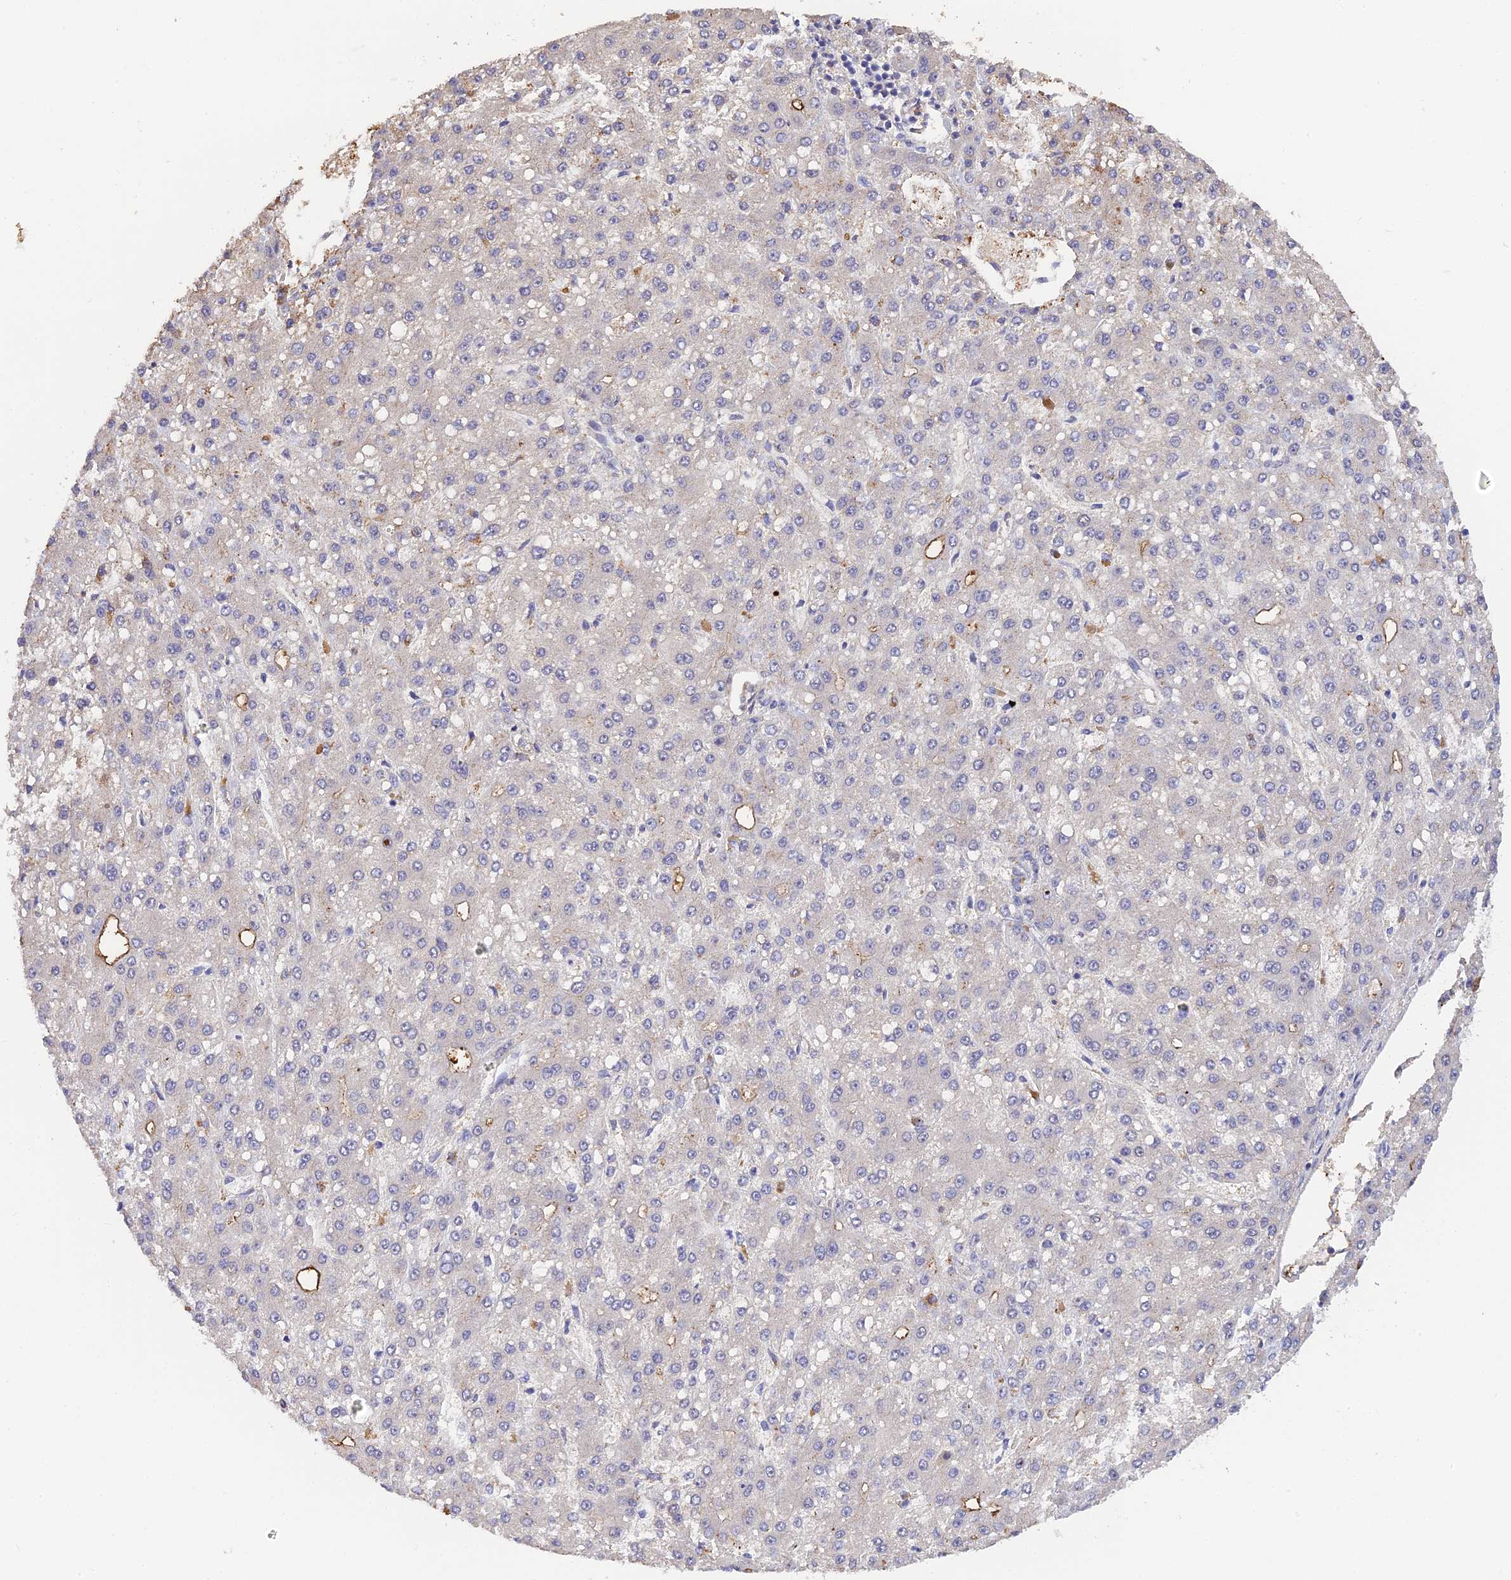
{"staining": {"intensity": "strong", "quantity": "<25%", "location": "cytoplasmic/membranous"}, "tissue": "liver cancer", "cell_type": "Tumor cells", "image_type": "cancer", "snomed": [{"axis": "morphology", "description": "Carcinoma, Hepatocellular, NOS"}, {"axis": "topography", "description": "Liver"}], "caption": "DAB (3,3'-diaminobenzidine) immunohistochemical staining of human hepatocellular carcinoma (liver) displays strong cytoplasmic/membranous protein staining in about <25% of tumor cells. Using DAB (brown) and hematoxylin (blue) stains, captured at high magnification using brightfield microscopy.", "gene": "PZP", "patient": {"sex": "male", "age": 67}}